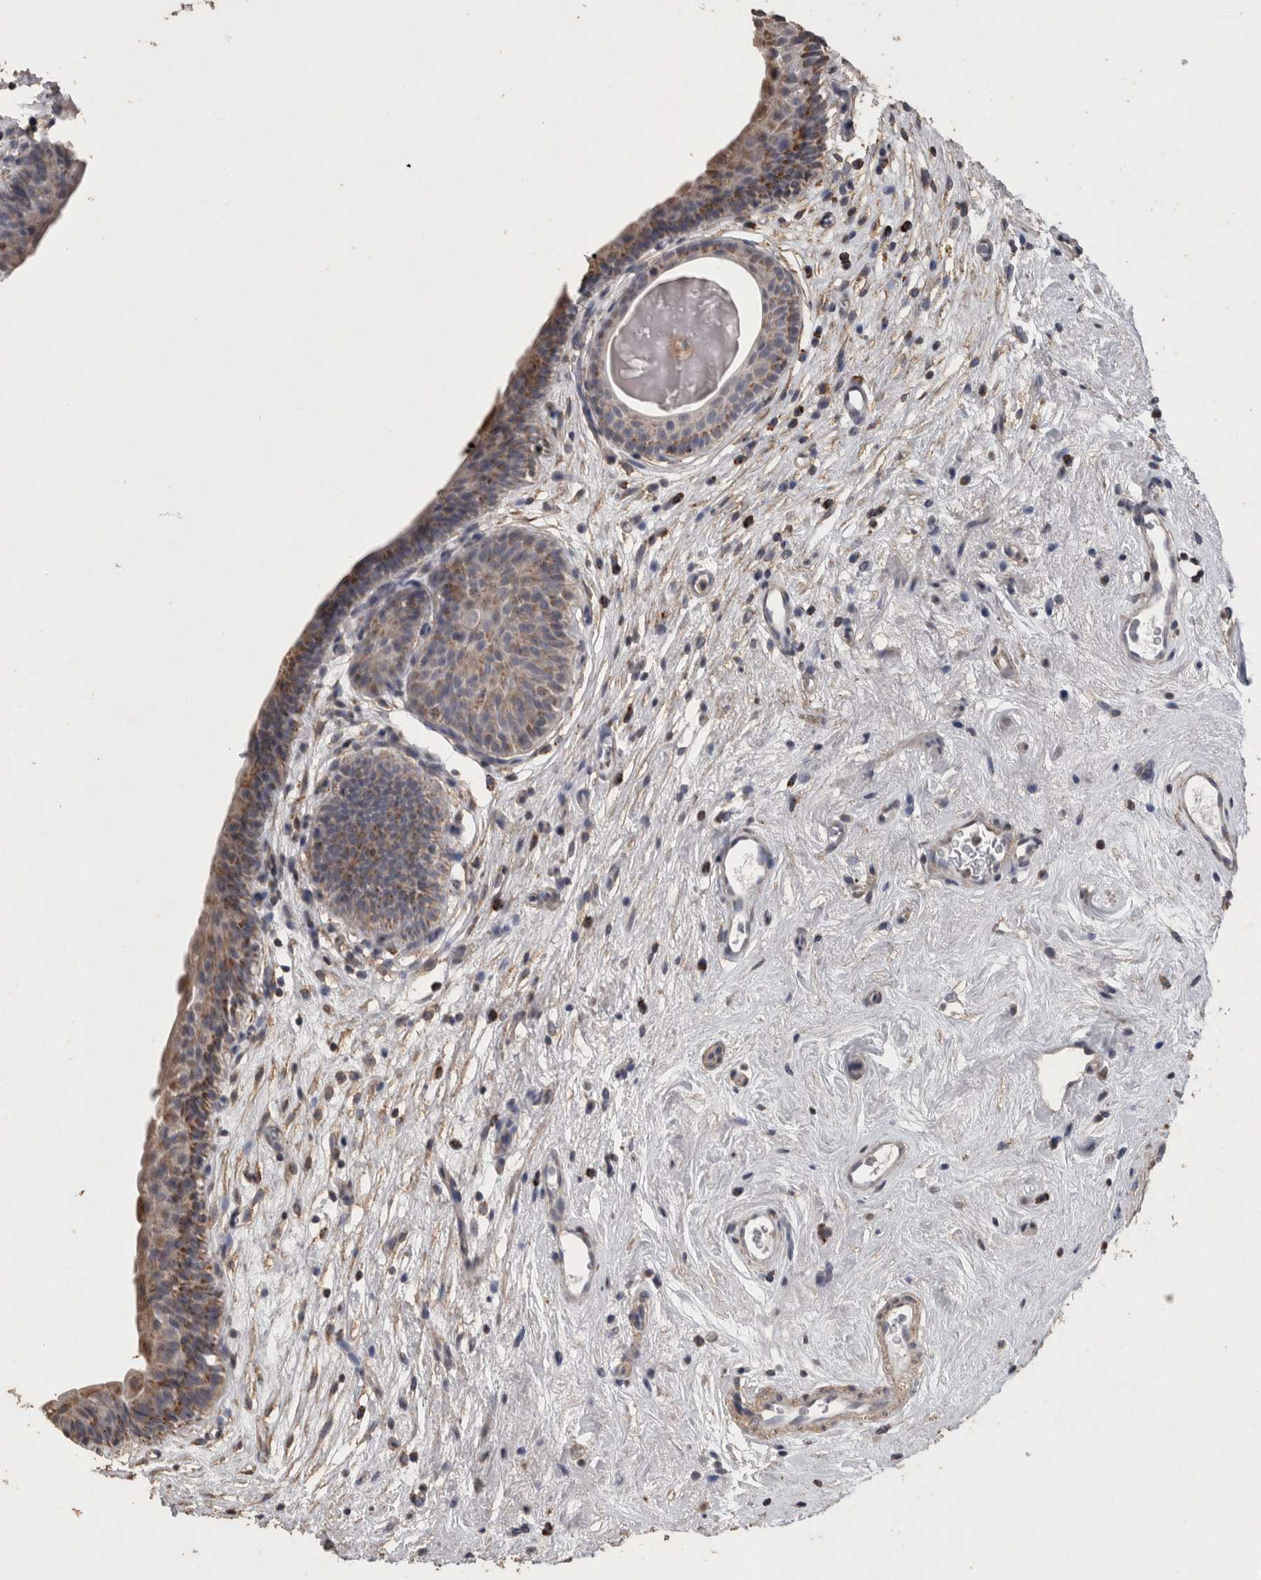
{"staining": {"intensity": "moderate", "quantity": ">75%", "location": "cytoplasmic/membranous"}, "tissue": "urinary bladder", "cell_type": "Urothelial cells", "image_type": "normal", "snomed": [{"axis": "morphology", "description": "Normal tissue, NOS"}, {"axis": "topography", "description": "Urinary bladder"}], "caption": "The photomicrograph shows staining of unremarkable urinary bladder, revealing moderate cytoplasmic/membranous protein staining (brown color) within urothelial cells. (IHC, brightfield microscopy, high magnification).", "gene": "ACADM", "patient": {"sex": "male", "age": 83}}